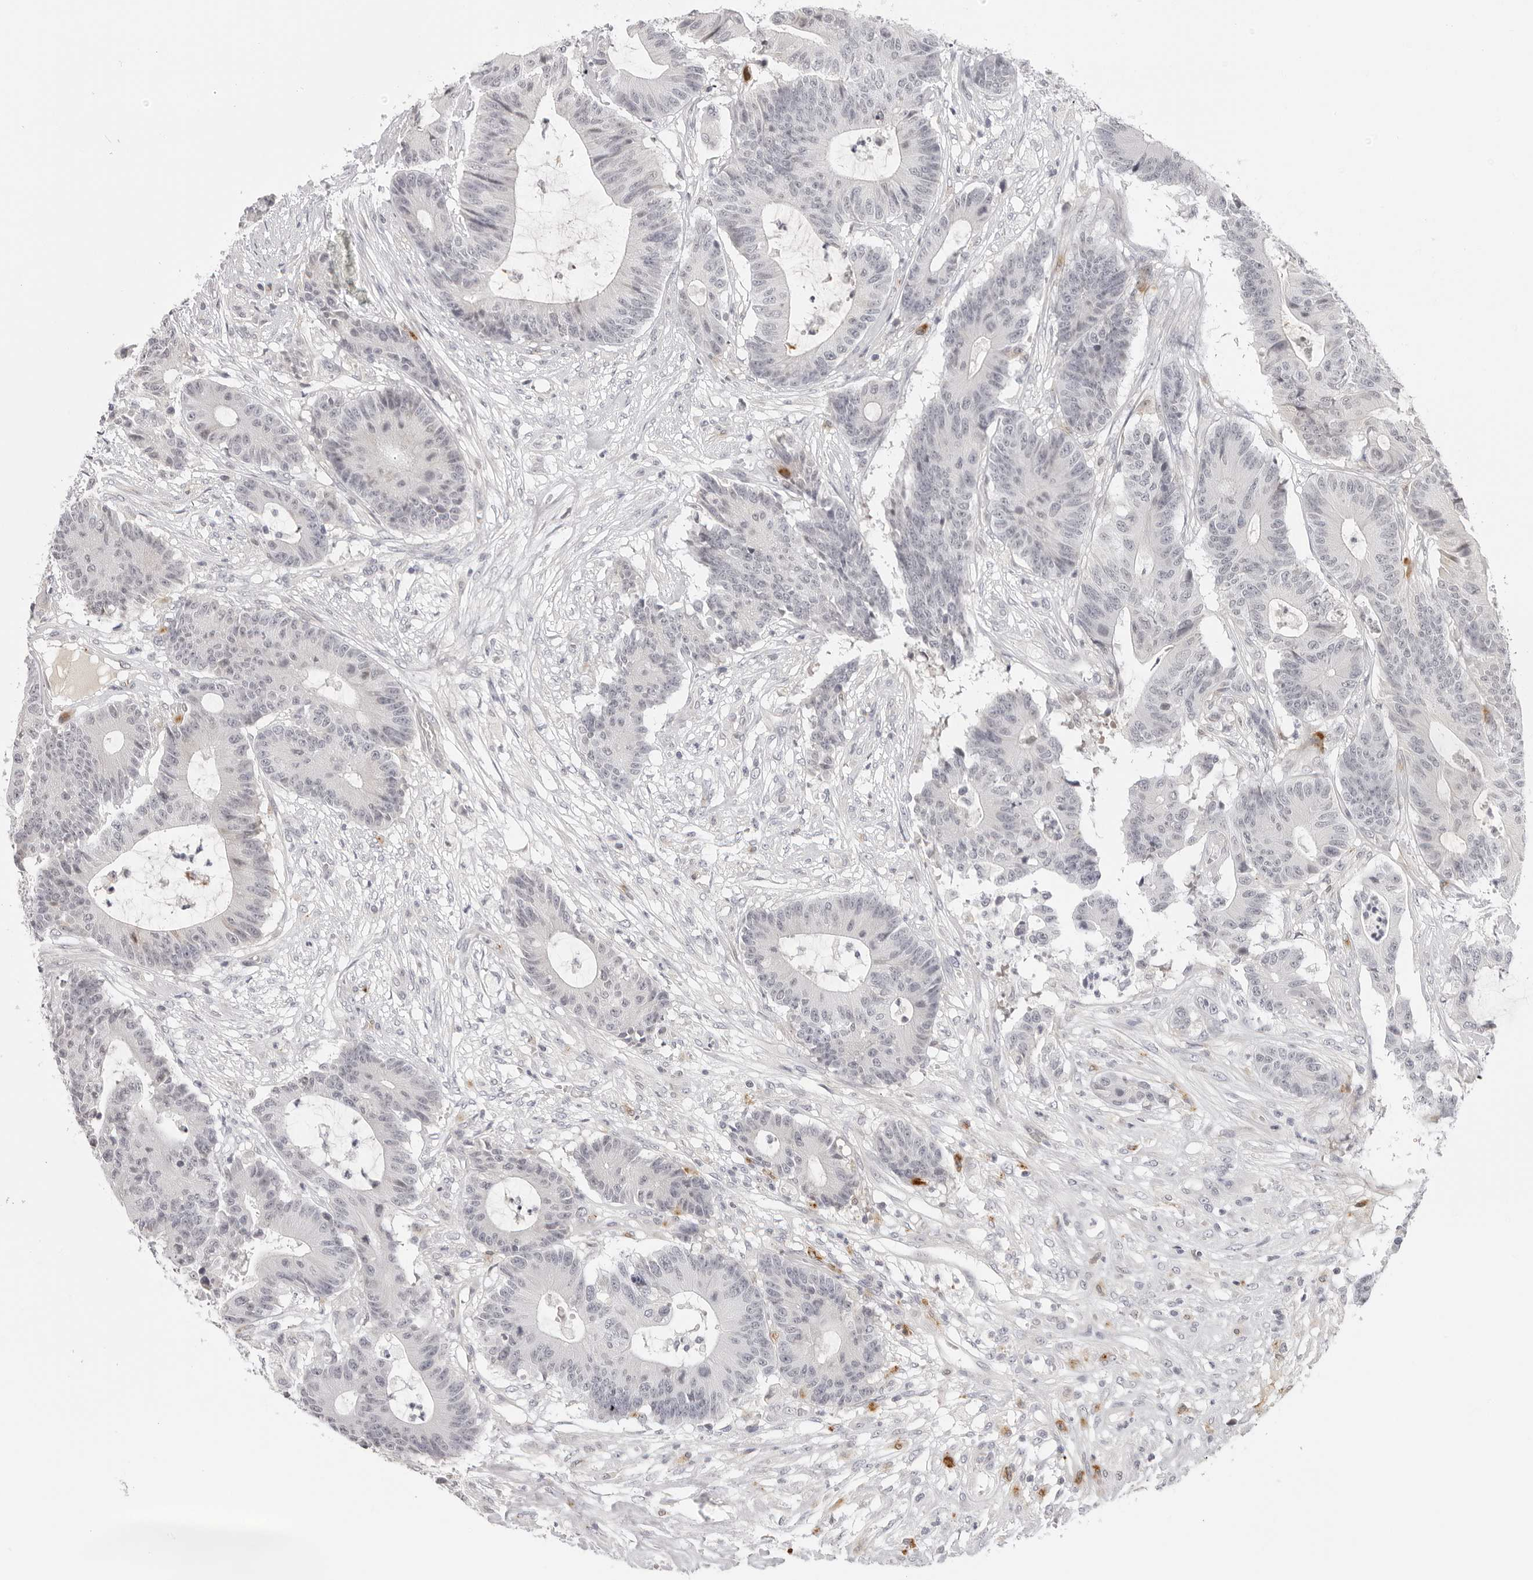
{"staining": {"intensity": "negative", "quantity": "none", "location": "none"}, "tissue": "colorectal cancer", "cell_type": "Tumor cells", "image_type": "cancer", "snomed": [{"axis": "morphology", "description": "Adenocarcinoma, NOS"}, {"axis": "topography", "description": "Colon"}], "caption": "Immunohistochemistry image of neoplastic tissue: human colorectal adenocarcinoma stained with DAB (3,3'-diaminobenzidine) shows no significant protein expression in tumor cells. (DAB (3,3'-diaminobenzidine) immunohistochemistry, high magnification).", "gene": "STRADB", "patient": {"sex": "female", "age": 84}}